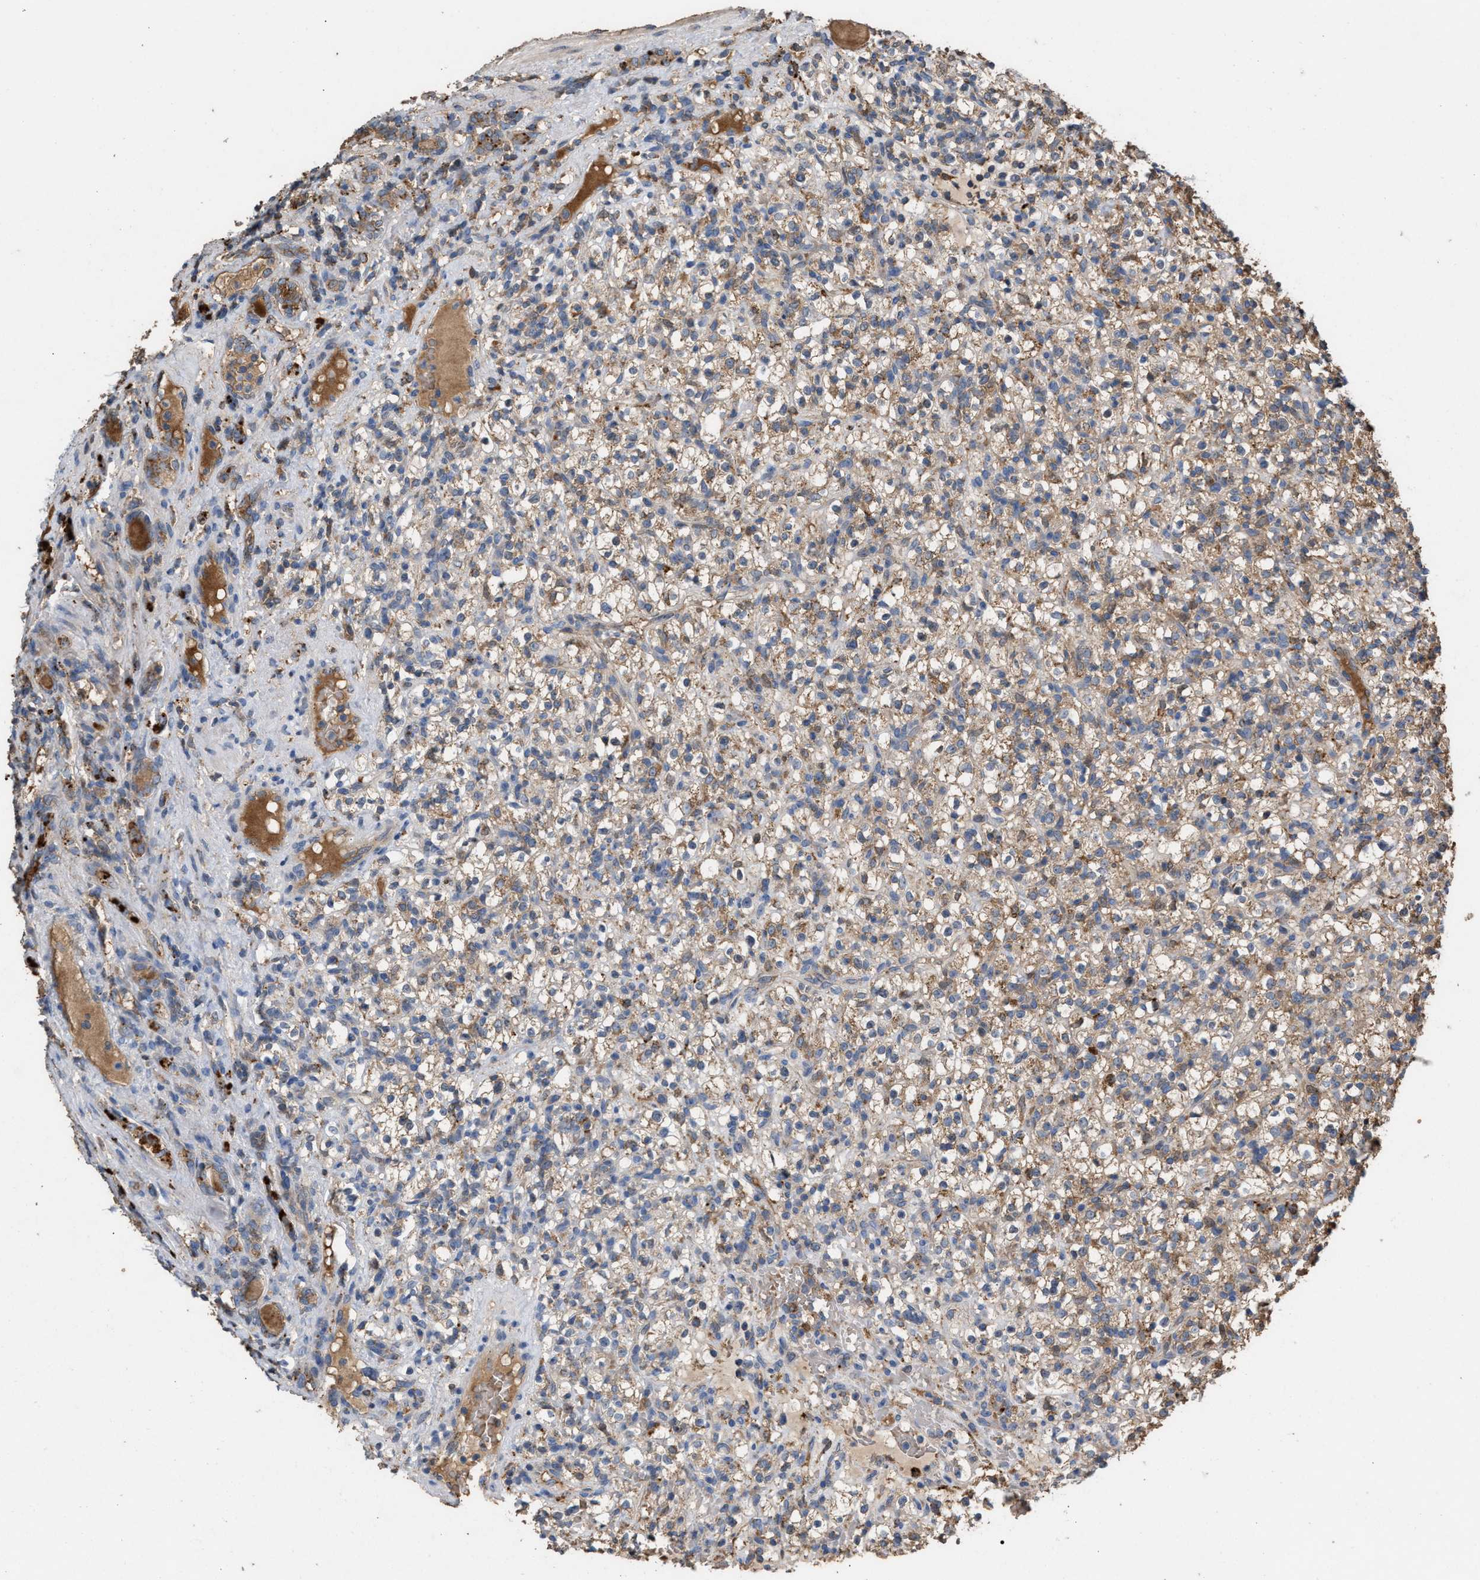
{"staining": {"intensity": "weak", "quantity": ">75%", "location": "cytoplasmic/membranous"}, "tissue": "renal cancer", "cell_type": "Tumor cells", "image_type": "cancer", "snomed": [{"axis": "morphology", "description": "Normal tissue, NOS"}, {"axis": "morphology", "description": "Adenocarcinoma, NOS"}, {"axis": "topography", "description": "Kidney"}], "caption": "This photomicrograph displays renal cancer stained with immunohistochemistry (IHC) to label a protein in brown. The cytoplasmic/membranous of tumor cells show weak positivity for the protein. Nuclei are counter-stained blue.", "gene": "ELMO3", "patient": {"sex": "female", "age": 72}}